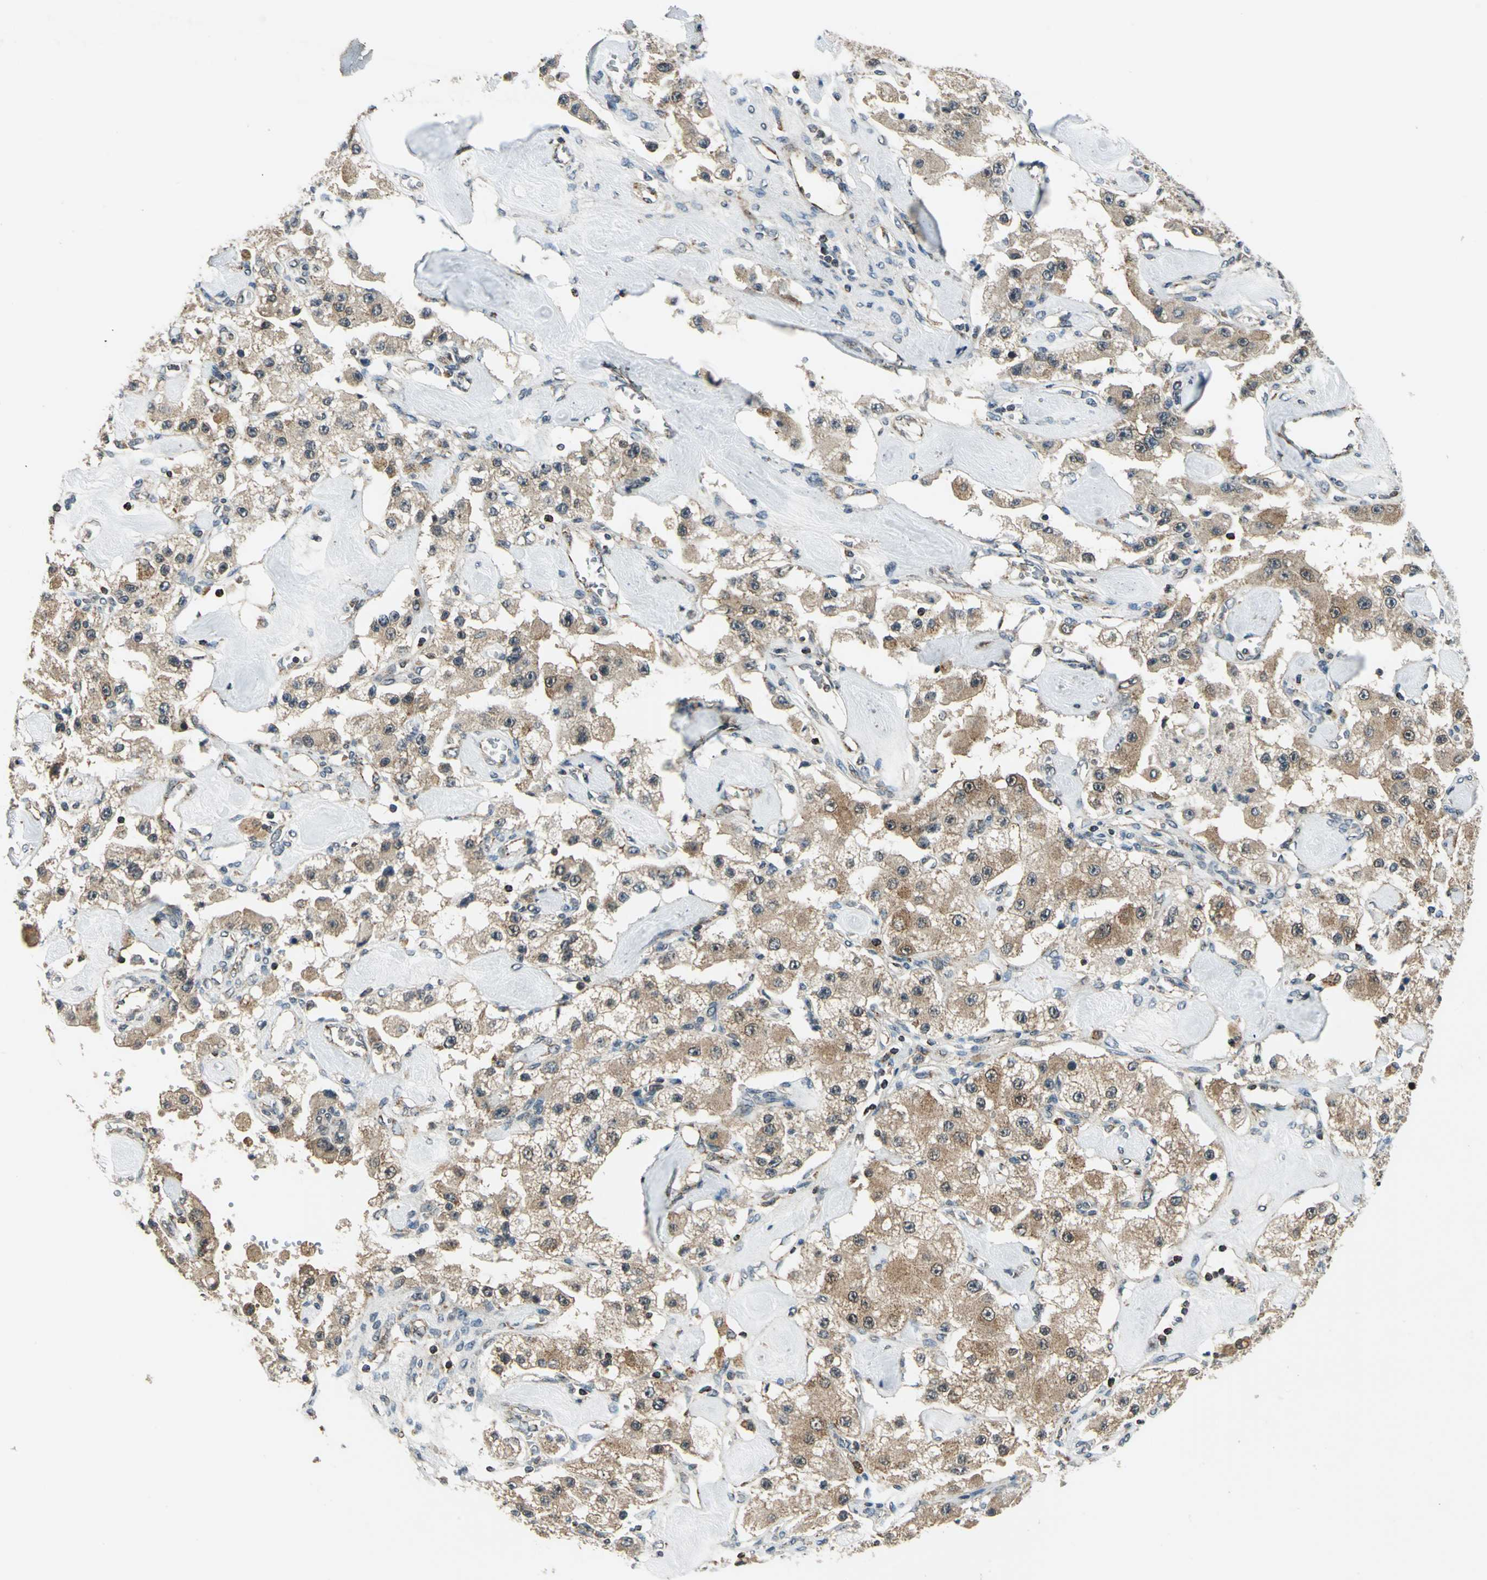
{"staining": {"intensity": "moderate", "quantity": ">75%", "location": "cytoplasmic/membranous"}, "tissue": "carcinoid", "cell_type": "Tumor cells", "image_type": "cancer", "snomed": [{"axis": "morphology", "description": "Carcinoid, malignant, NOS"}, {"axis": "topography", "description": "Pancreas"}], "caption": "Carcinoid (malignant) stained with a brown dye exhibits moderate cytoplasmic/membranous positive expression in about >75% of tumor cells.", "gene": "NUDT2", "patient": {"sex": "male", "age": 41}}